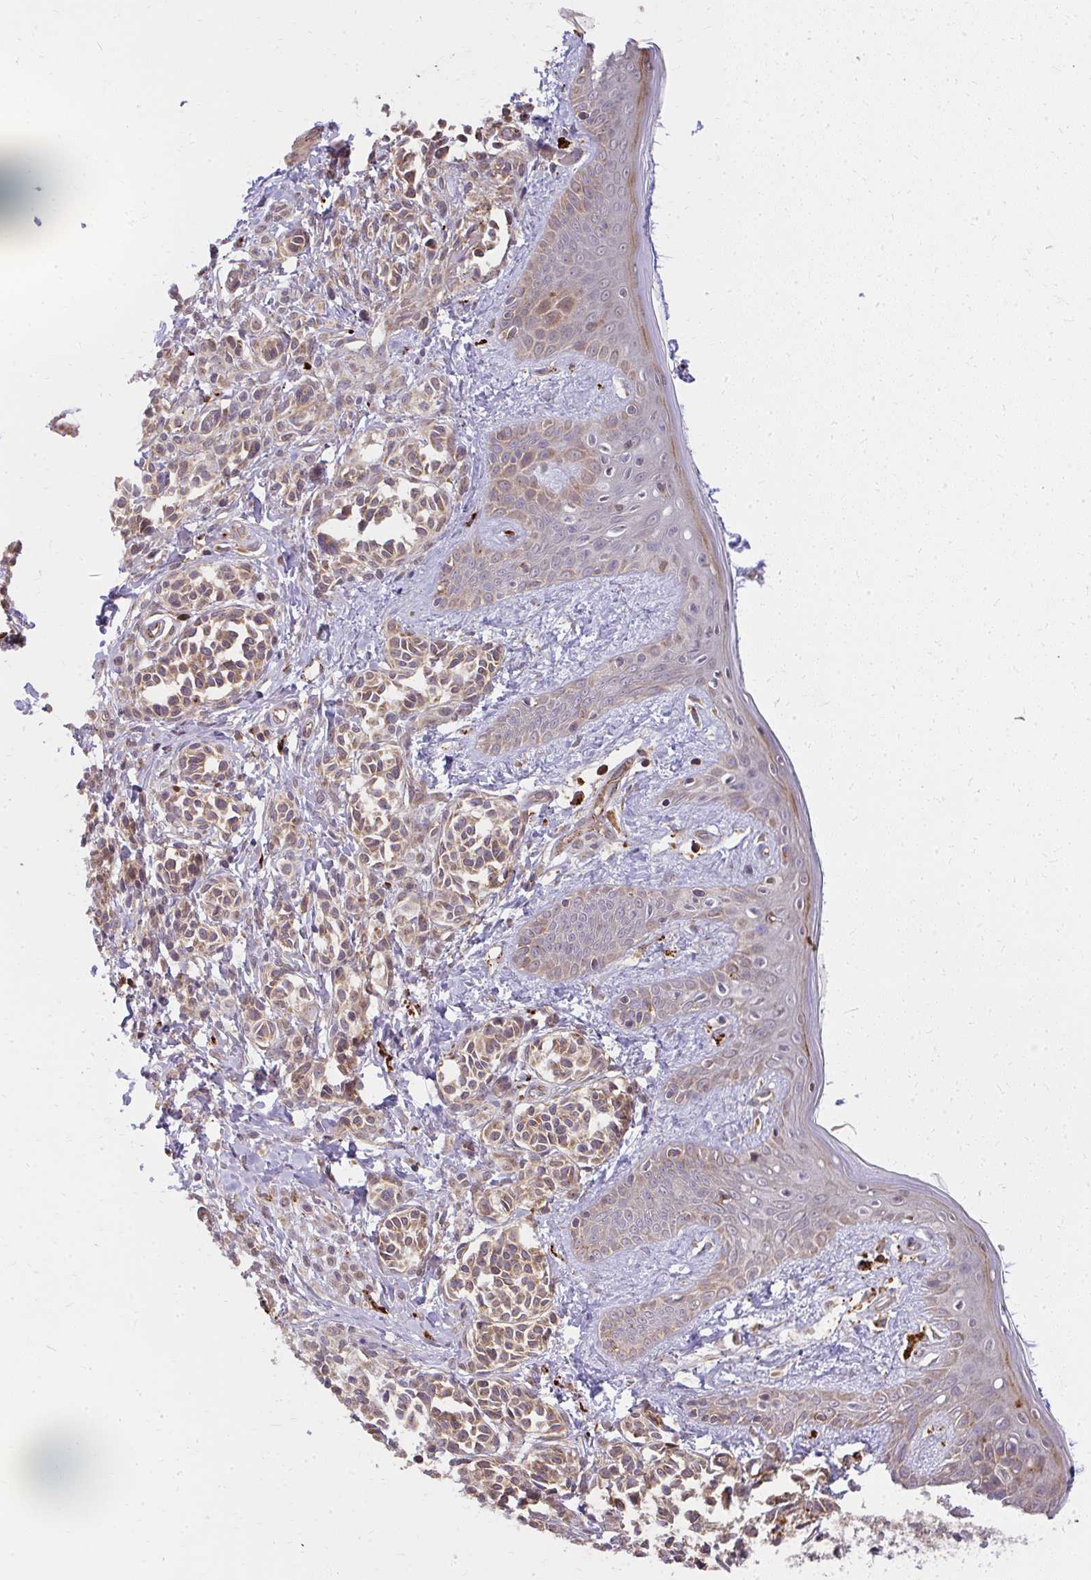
{"staining": {"intensity": "moderate", "quantity": ">75%", "location": "cytoplasmic/membranous"}, "tissue": "skin", "cell_type": "Fibroblasts", "image_type": "normal", "snomed": [{"axis": "morphology", "description": "Normal tissue, NOS"}, {"axis": "topography", "description": "Skin"}], "caption": "Immunohistochemical staining of normal human skin displays moderate cytoplasmic/membranous protein positivity in approximately >75% of fibroblasts.", "gene": "GNS", "patient": {"sex": "male", "age": 16}}